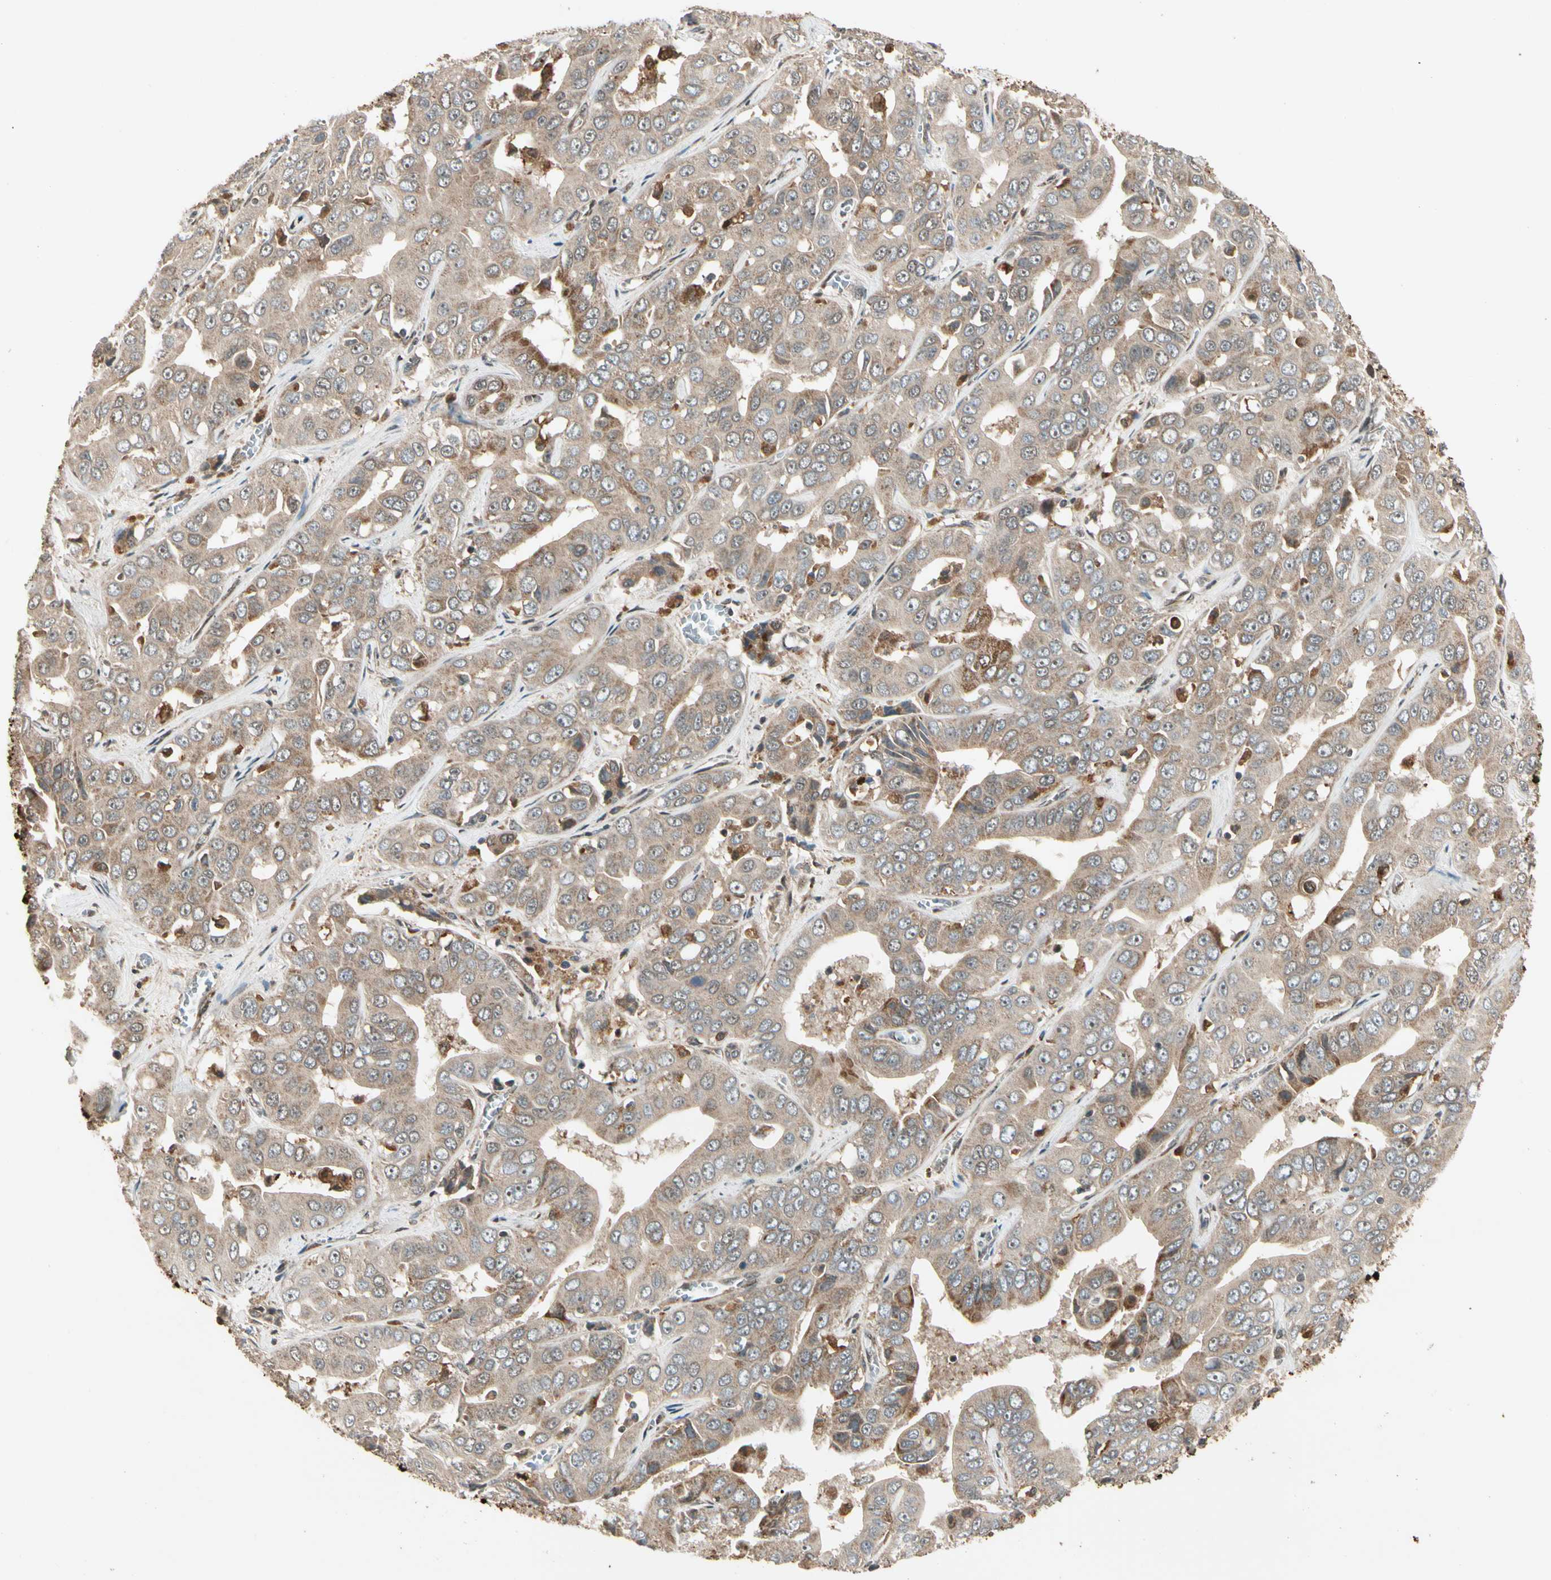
{"staining": {"intensity": "moderate", "quantity": ">75%", "location": "cytoplasmic/membranous"}, "tissue": "liver cancer", "cell_type": "Tumor cells", "image_type": "cancer", "snomed": [{"axis": "morphology", "description": "Cholangiocarcinoma"}, {"axis": "topography", "description": "Liver"}], "caption": "Protein analysis of cholangiocarcinoma (liver) tissue exhibits moderate cytoplasmic/membranous positivity in approximately >75% of tumor cells.", "gene": "GLUL", "patient": {"sex": "female", "age": 52}}